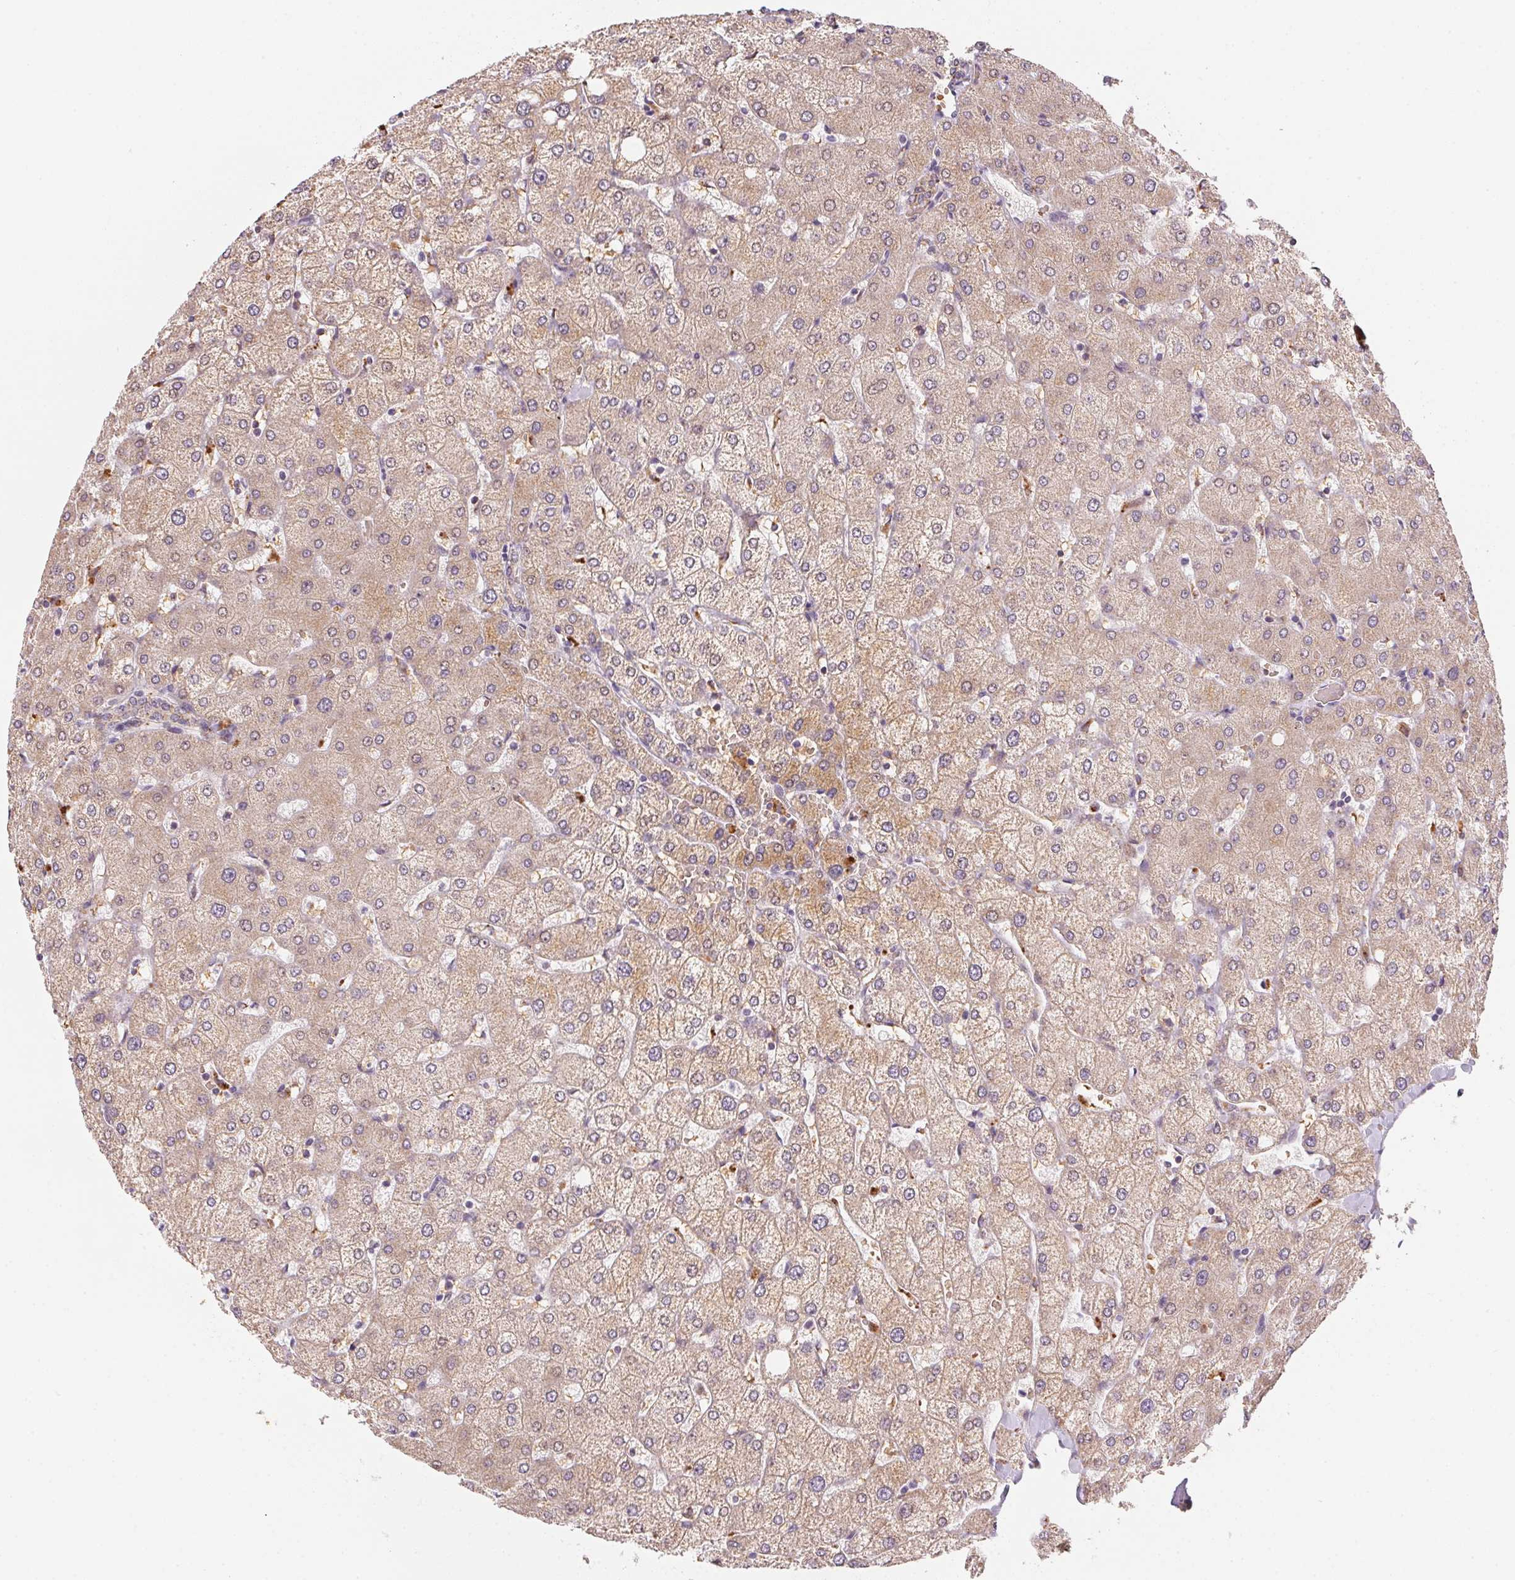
{"staining": {"intensity": "weak", "quantity": "<25%", "location": "cytoplasmic/membranous"}, "tissue": "liver", "cell_type": "Cholangiocytes", "image_type": "normal", "snomed": [{"axis": "morphology", "description": "Normal tissue, NOS"}, {"axis": "topography", "description": "Liver"}], "caption": "This histopathology image is of benign liver stained with immunohistochemistry to label a protein in brown with the nuclei are counter-stained blue. There is no staining in cholangiocytes.", "gene": "METTL13", "patient": {"sex": "female", "age": 54}}